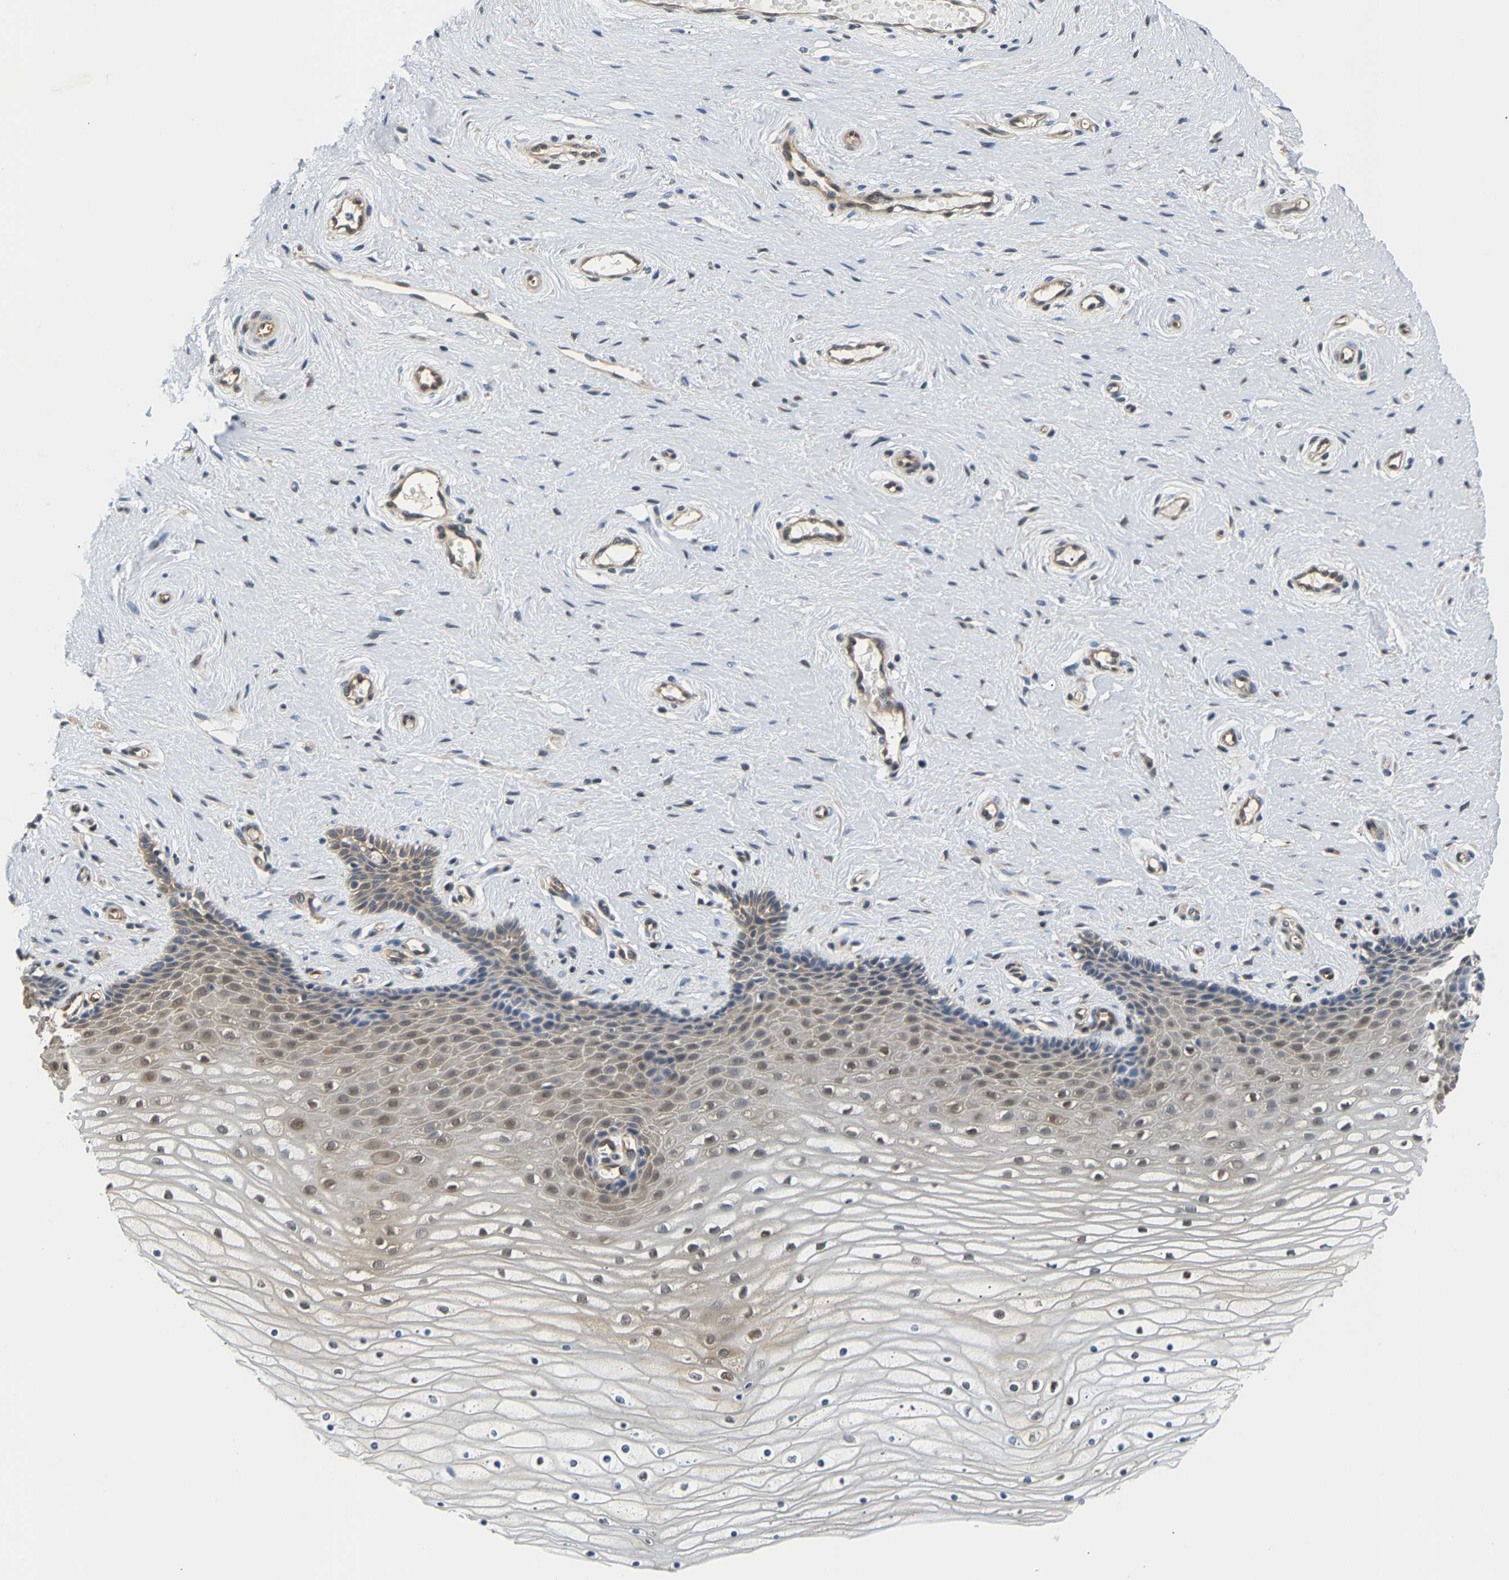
{"staining": {"intensity": "weak", "quantity": "25%-75%", "location": "cytoplasmic/membranous"}, "tissue": "cervix", "cell_type": "Squamous epithelial cells", "image_type": "normal", "snomed": [{"axis": "morphology", "description": "Normal tissue, NOS"}, {"axis": "topography", "description": "Cervix"}], "caption": "A high-resolution histopathology image shows immunohistochemistry staining of unremarkable cervix, which demonstrates weak cytoplasmic/membranous positivity in approximately 25%-75% of squamous epithelial cells. (Stains: DAB in brown, nuclei in blue, Microscopy: brightfield microscopy at high magnification).", "gene": "ARHGEF12", "patient": {"sex": "female", "age": 39}}